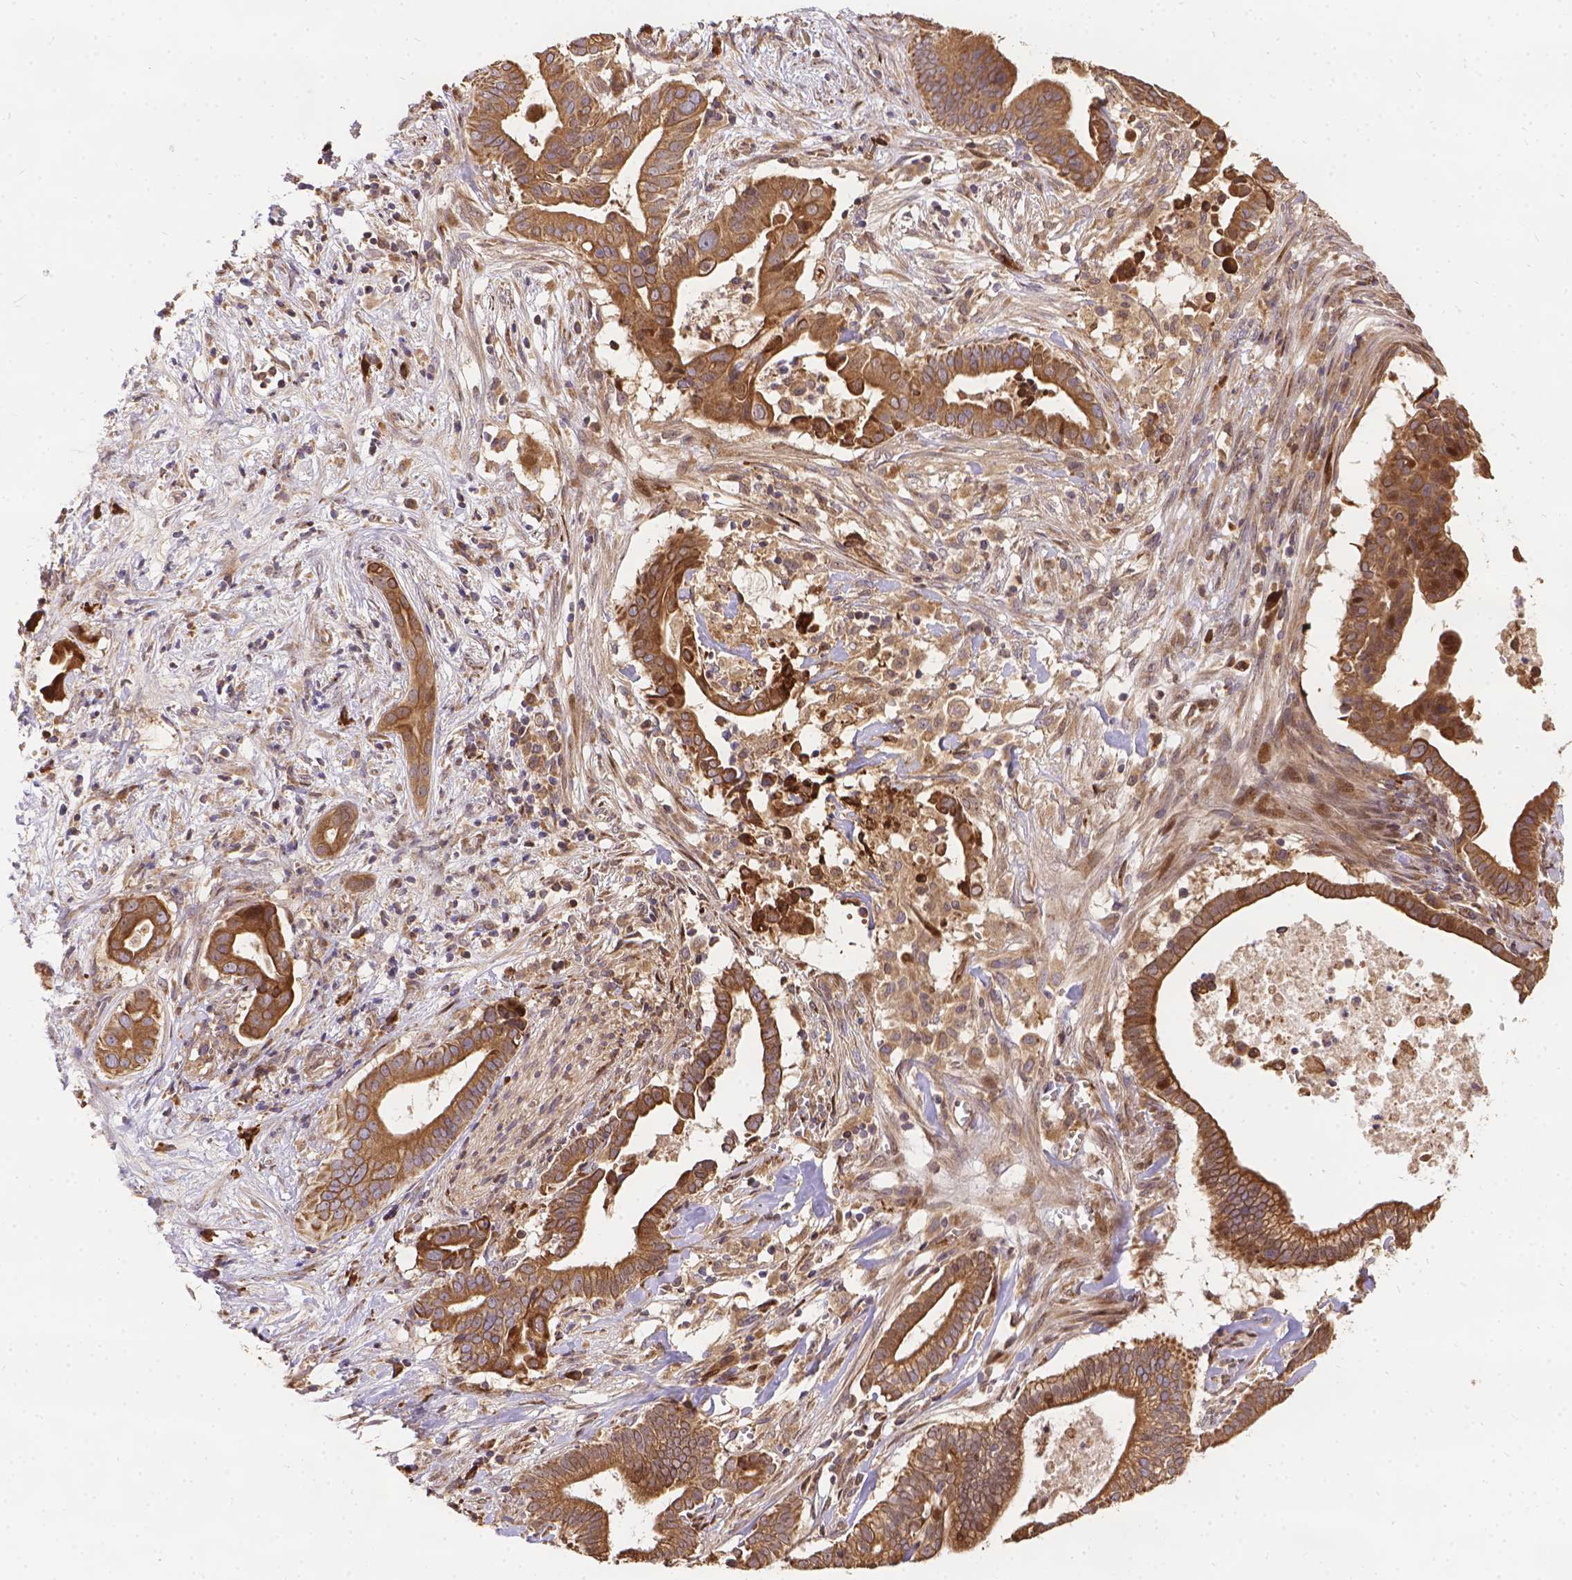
{"staining": {"intensity": "moderate", "quantity": ">75%", "location": "cytoplasmic/membranous"}, "tissue": "pancreatic cancer", "cell_type": "Tumor cells", "image_type": "cancer", "snomed": [{"axis": "morphology", "description": "Adenocarcinoma, NOS"}, {"axis": "topography", "description": "Pancreas"}], "caption": "Pancreatic cancer (adenocarcinoma) stained with DAB immunohistochemistry demonstrates medium levels of moderate cytoplasmic/membranous expression in about >75% of tumor cells. (DAB (3,3'-diaminobenzidine) = brown stain, brightfield microscopy at high magnification).", "gene": "DENND6A", "patient": {"sex": "male", "age": 61}}